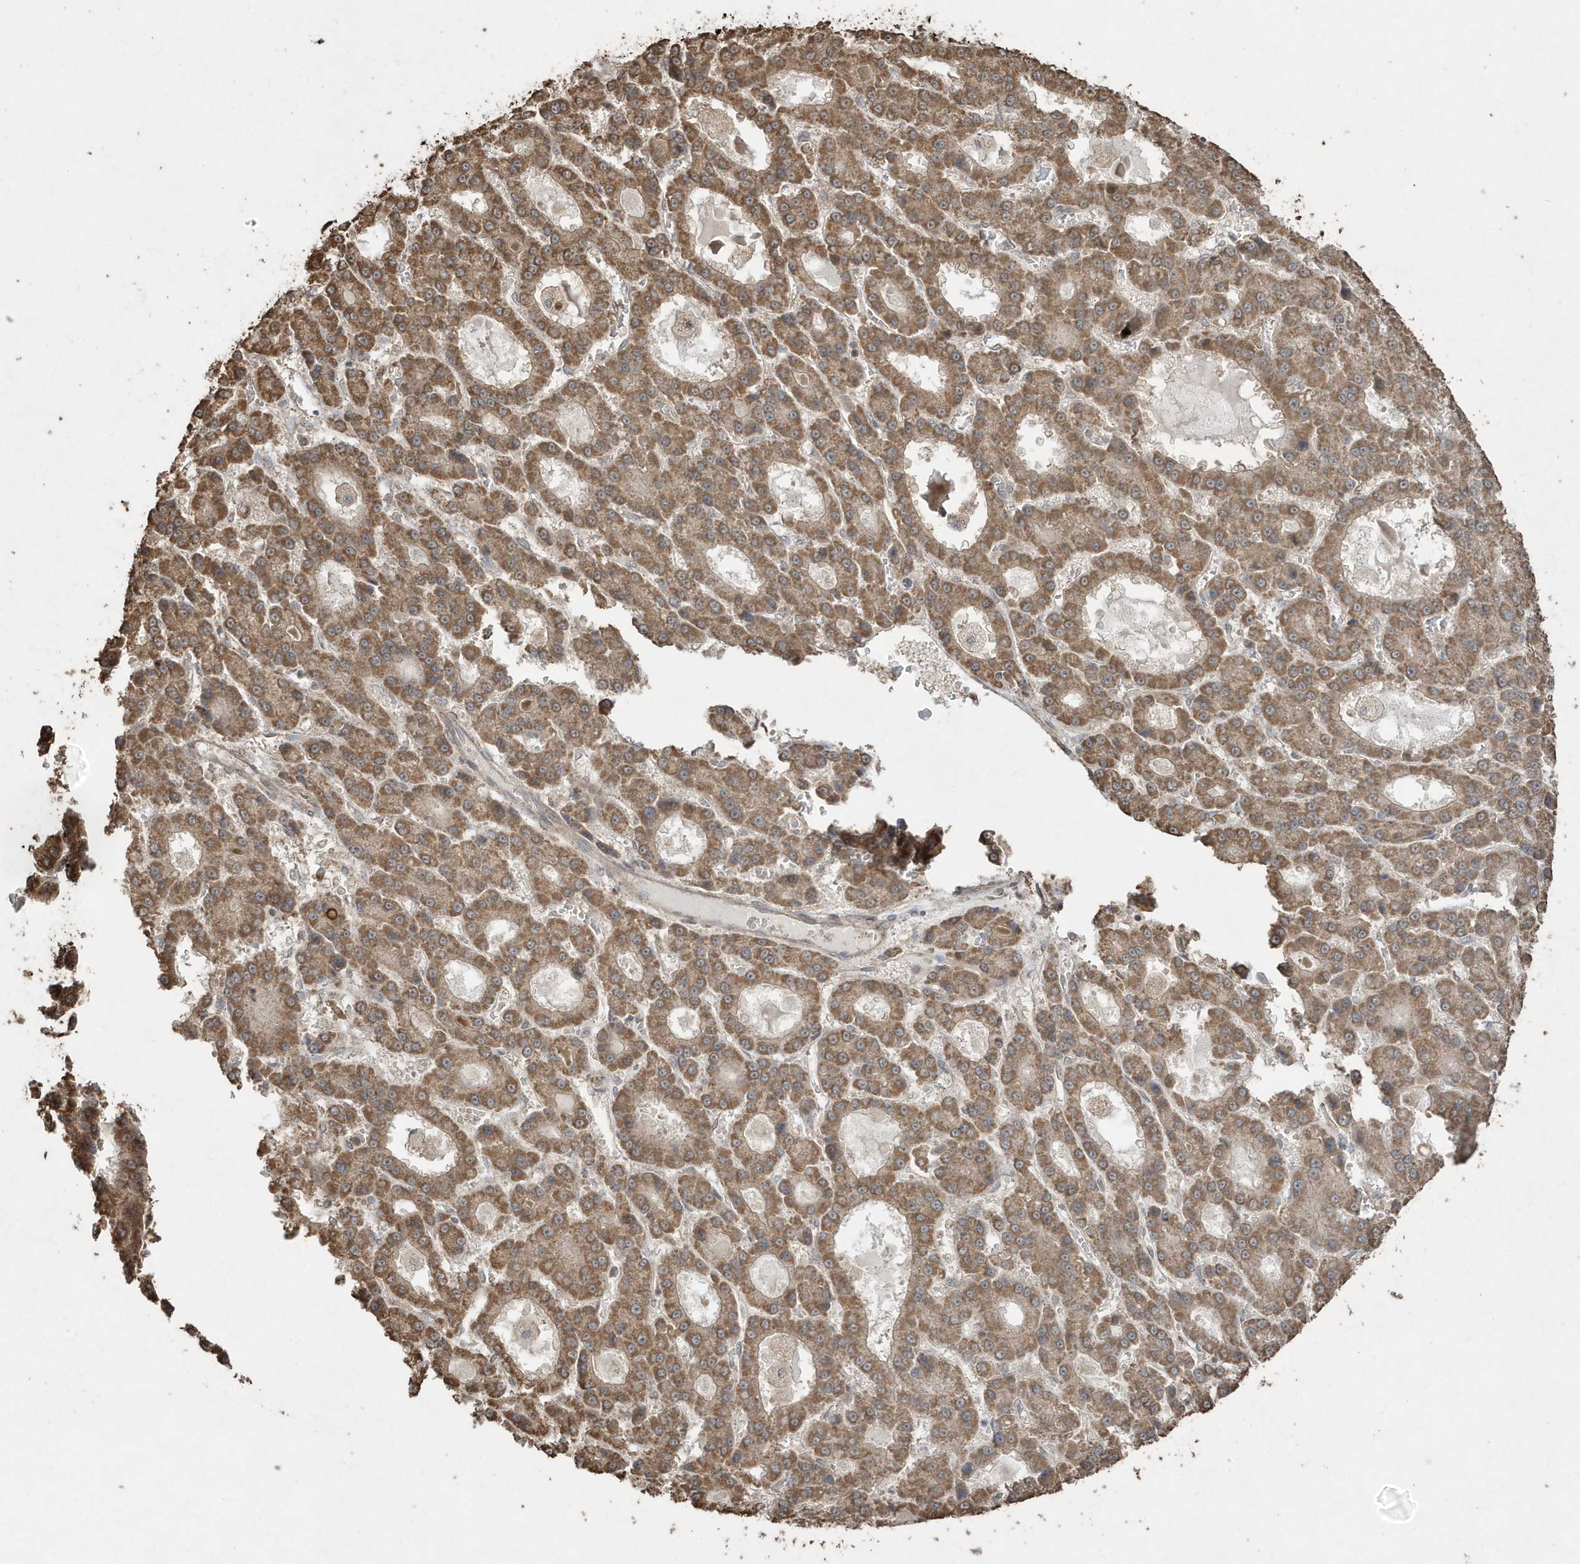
{"staining": {"intensity": "moderate", "quantity": ">75%", "location": "cytoplasmic/membranous"}, "tissue": "liver cancer", "cell_type": "Tumor cells", "image_type": "cancer", "snomed": [{"axis": "morphology", "description": "Carcinoma, Hepatocellular, NOS"}, {"axis": "topography", "description": "Liver"}], "caption": "IHC (DAB) staining of human liver hepatocellular carcinoma shows moderate cytoplasmic/membranous protein positivity in about >75% of tumor cells.", "gene": "PAXBP1", "patient": {"sex": "male", "age": 70}}